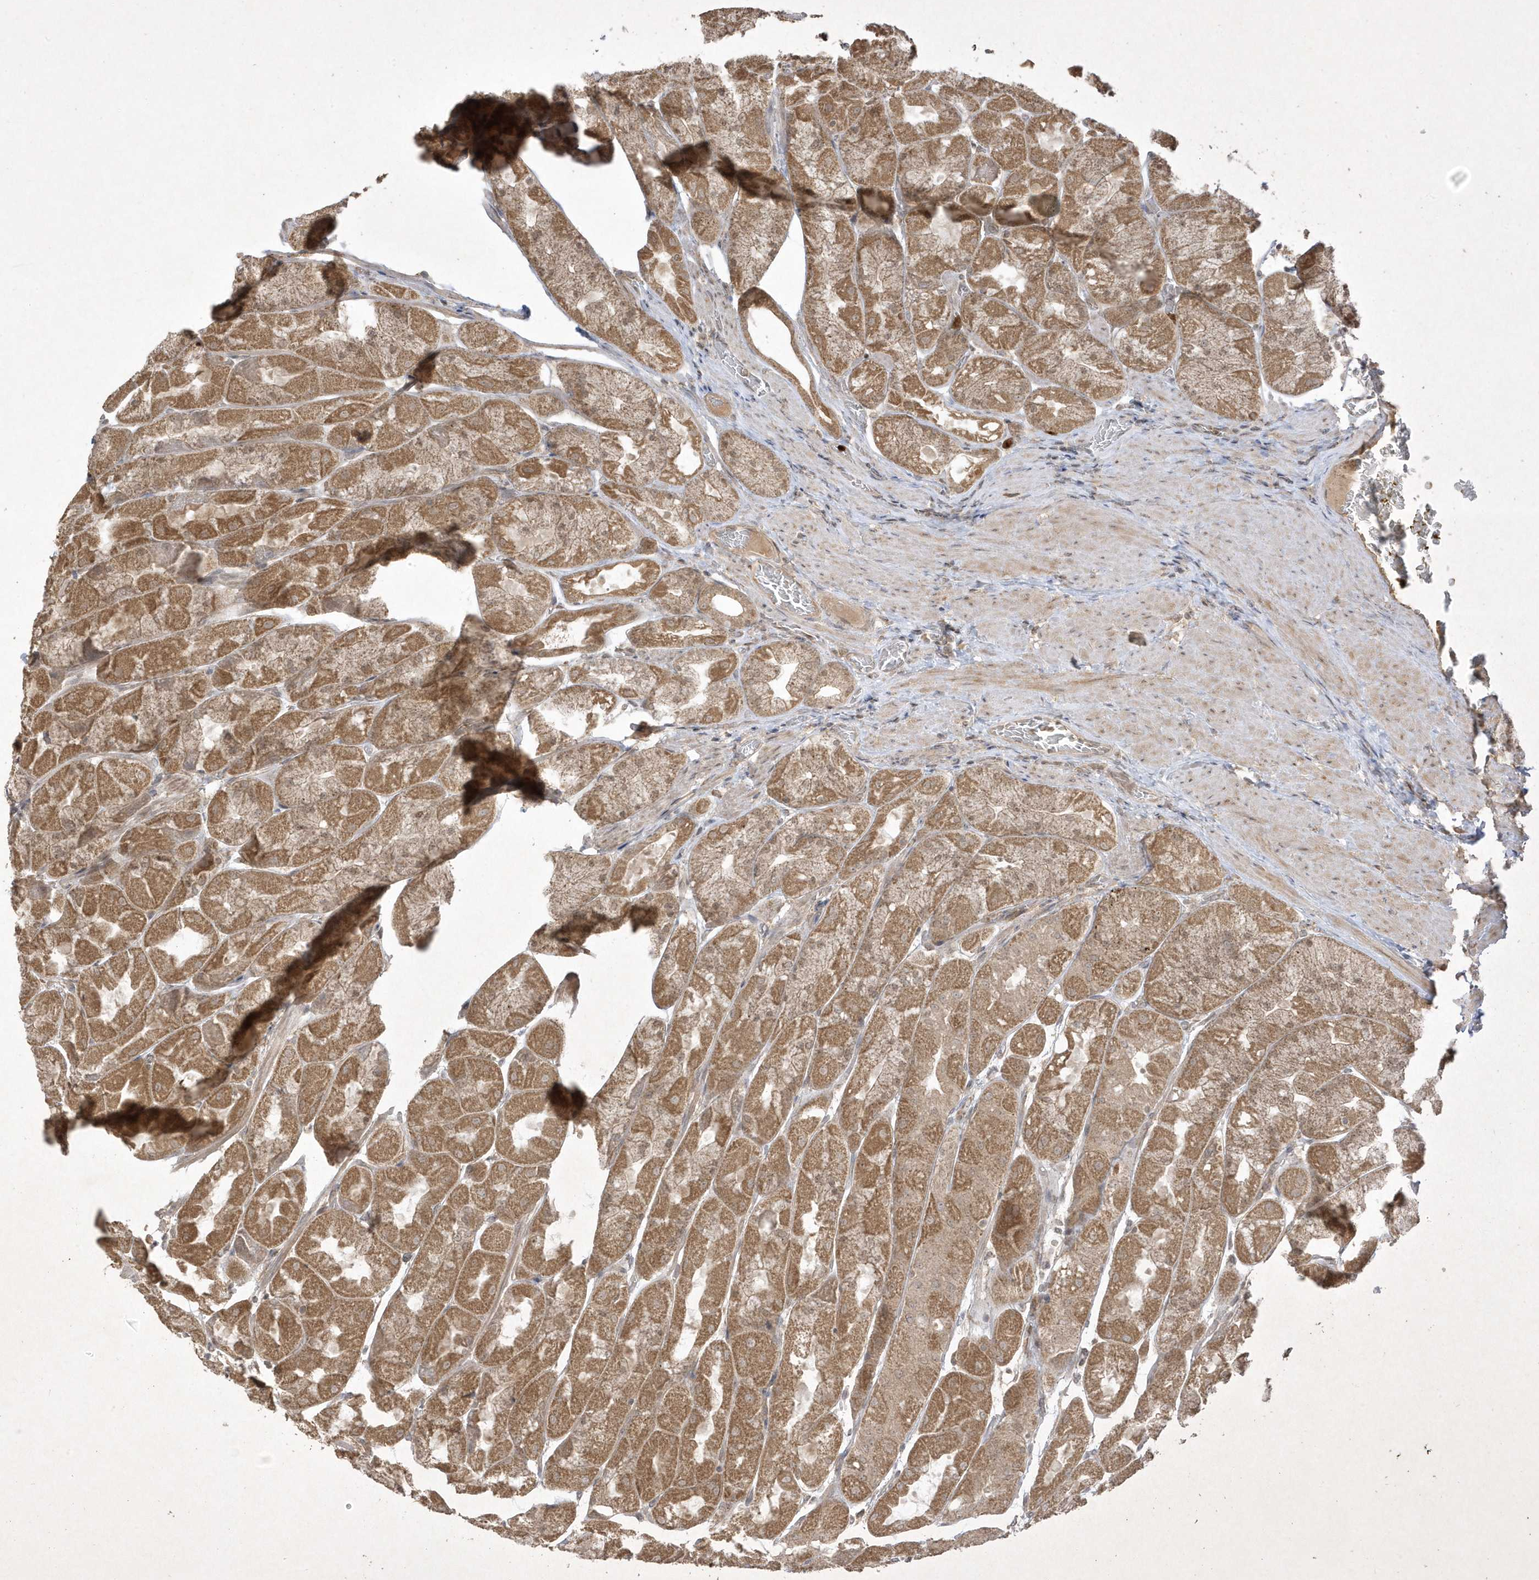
{"staining": {"intensity": "moderate", "quantity": ">75%", "location": "cytoplasmic/membranous"}, "tissue": "stomach", "cell_type": "Glandular cells", "image_type": "normal", "snomed": [{"axis": "morphology", "description": "Normal tissue, NOS"}, {"axis": "topography", "description": "Stomach"}], "caption": "A medium amount of moderate cytoplasmic/membranous positivity is identified in about >75% of glandular cells in normal stomach.", "gene": "ZNF213", "patient": {"sex": "female", "age": 61}}